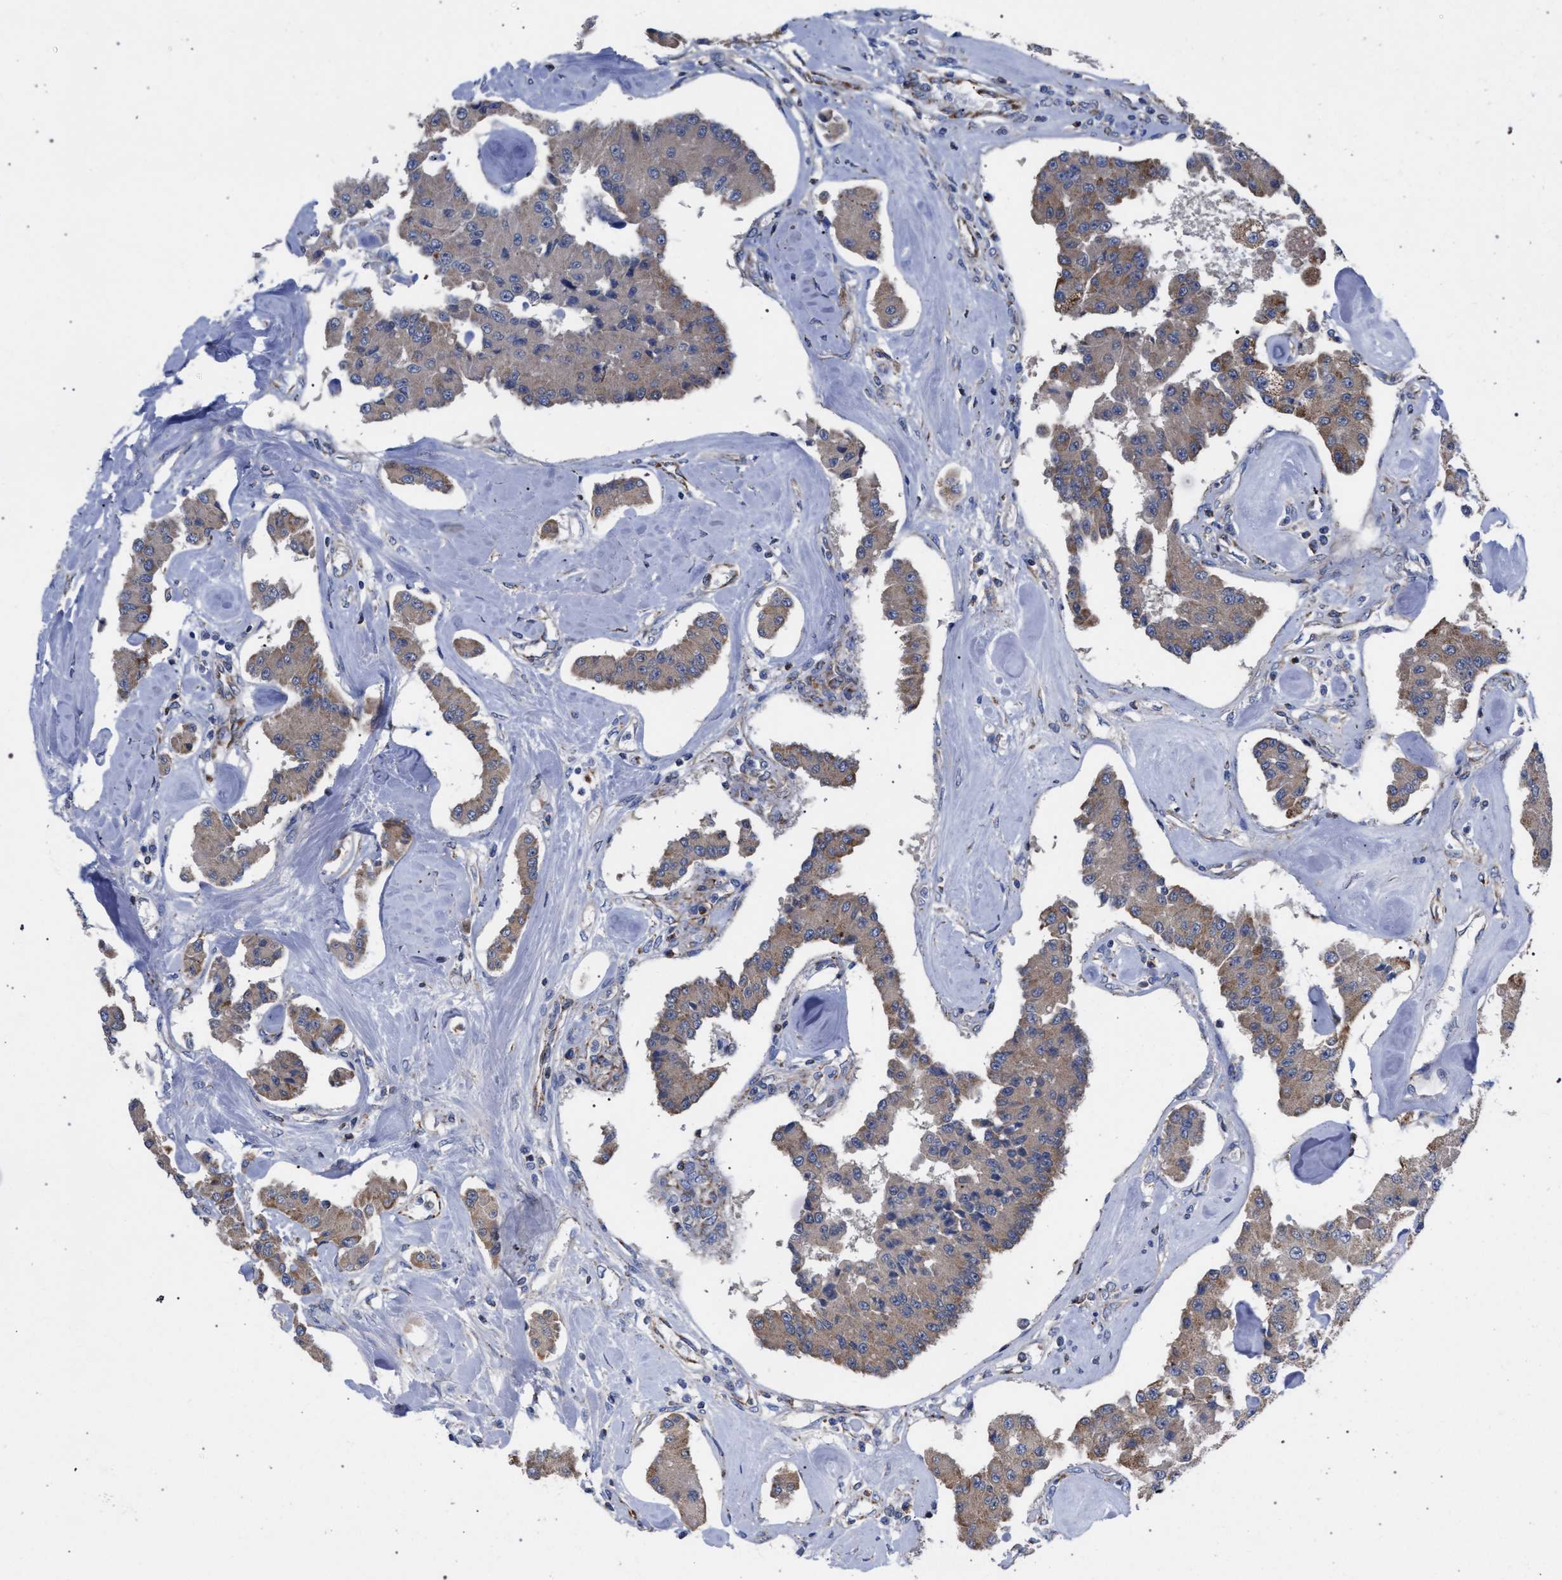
{"staining": {"intensity": "weak", "quantity": "25%-75%", "location": "cytoplasmic/membranous"}, "tissue": "carcinoid", "cell_type": "Tumor cells", "image_type": "cancer", "snomed": [{"axis": "morphology", "description": "Carcinoid, malignant, NOS"}, {"axis": "topography", "description": "Pancreas"}], "caption": "Immunohistochemical staining of human malignant carcinoid demonstrates low levels of weak cytoplasmic/membranous staining in approximately 25%-75% of tumor cells. The staining is performed using DAB (3,3'-diaminobenzidine) brown chromogen to label protein expression. The nuclei are counter-stained blue using hematoxylin.", "gene": "ACADS", "patient": {"sex": "male", "age": 41}}